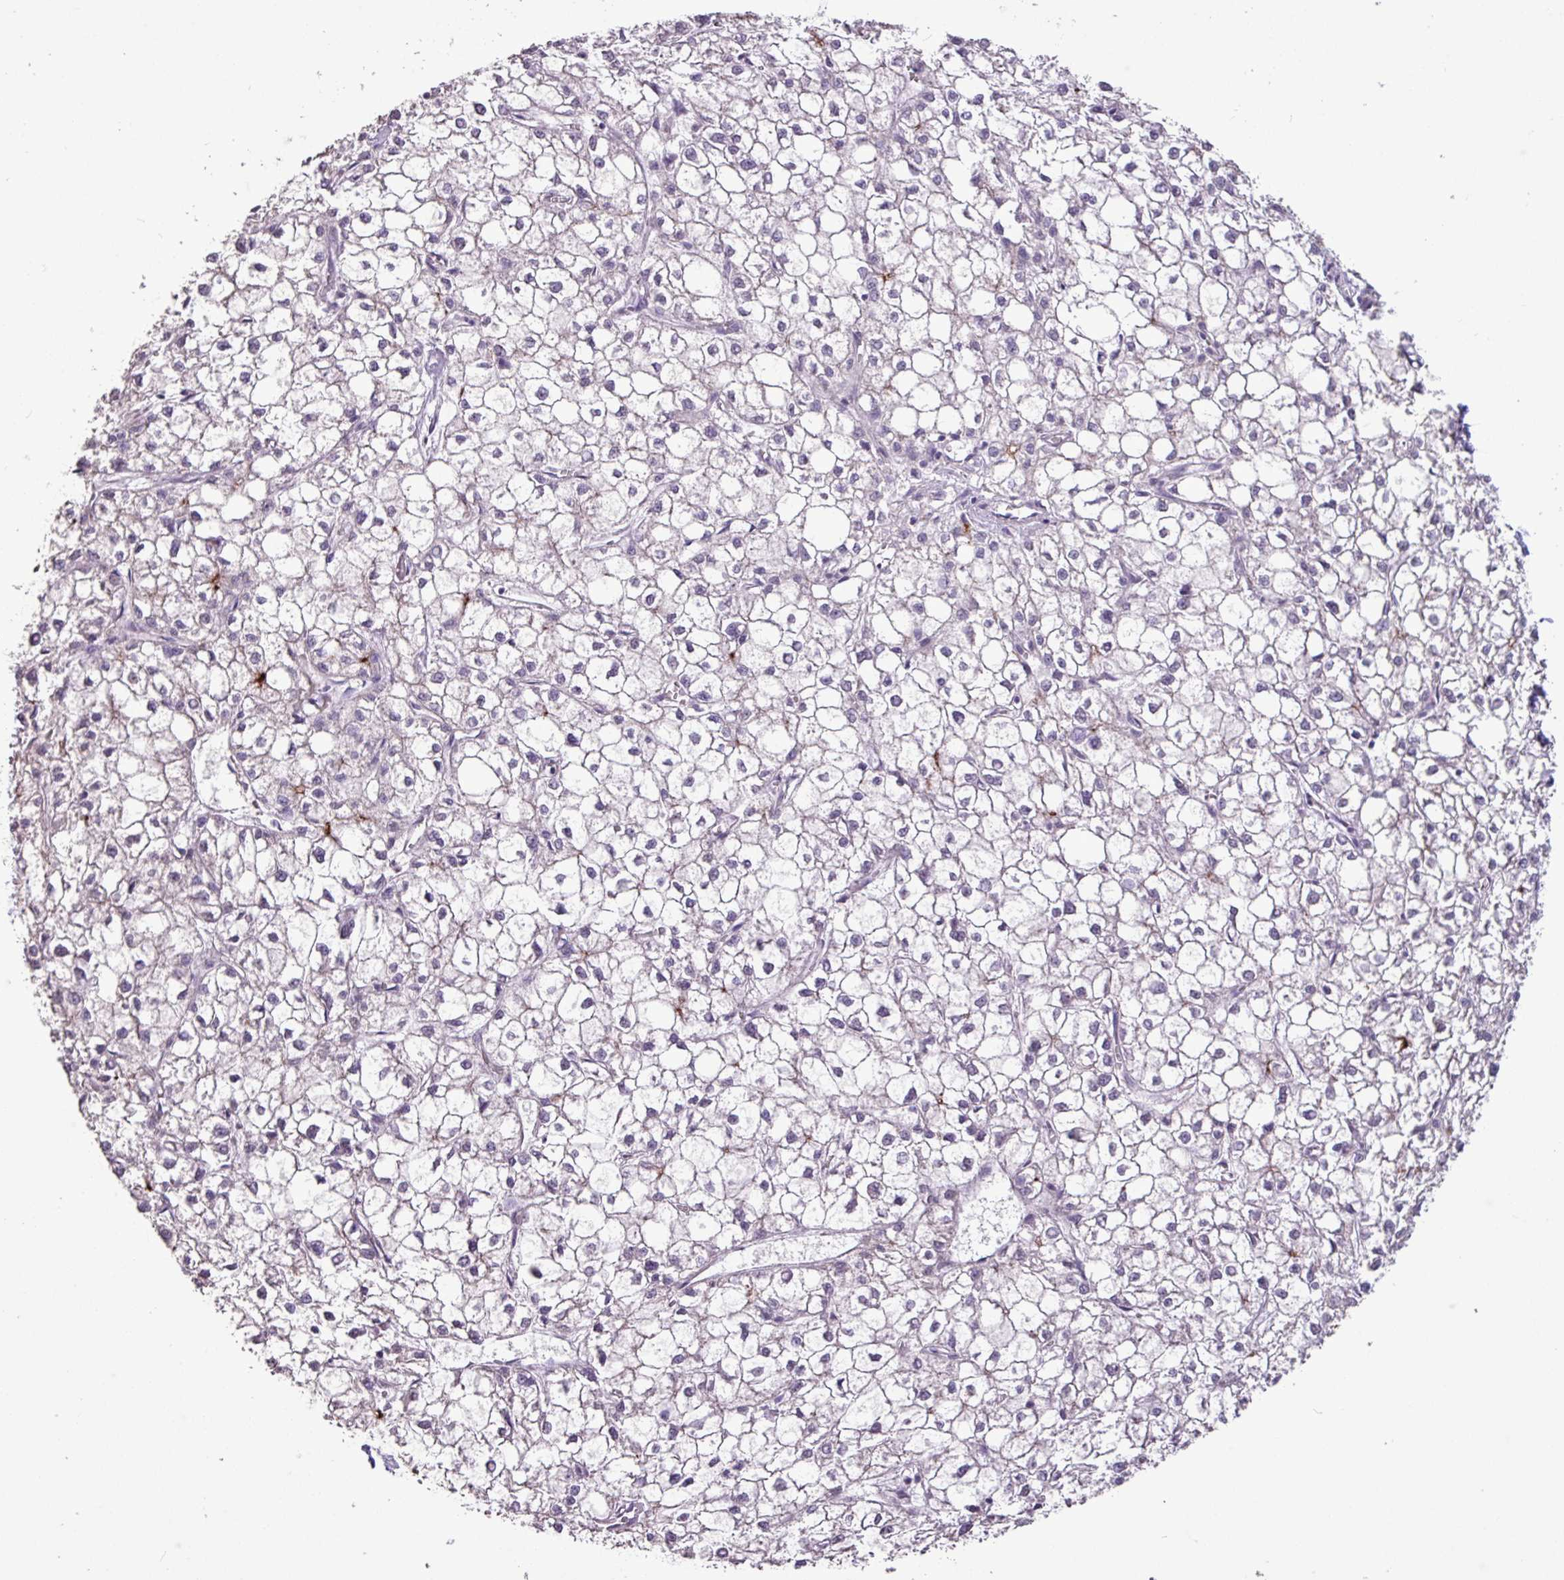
{"staining": {"intensity": "negative", "quantity": "none", "location": "none"}, "tissue": "liver cancer", "cell_type": "Tumor cells", "image_type": "cancer", "snomed": [{"axis": "morphology", "description": "Carcinoma, Hepatocellular, NOS"}, {"axis": "topography", "description": "Liver"}], "caption": "Protein analysis of hepatocellular carcinoma (liver) exhibits no significant staining in tumor cells. (Immunohistochemistry (ihc), brightfield microscopy, high magnification).", "gene": "L3MBTL3", "patient": {"sex": "female", "age": 43}}